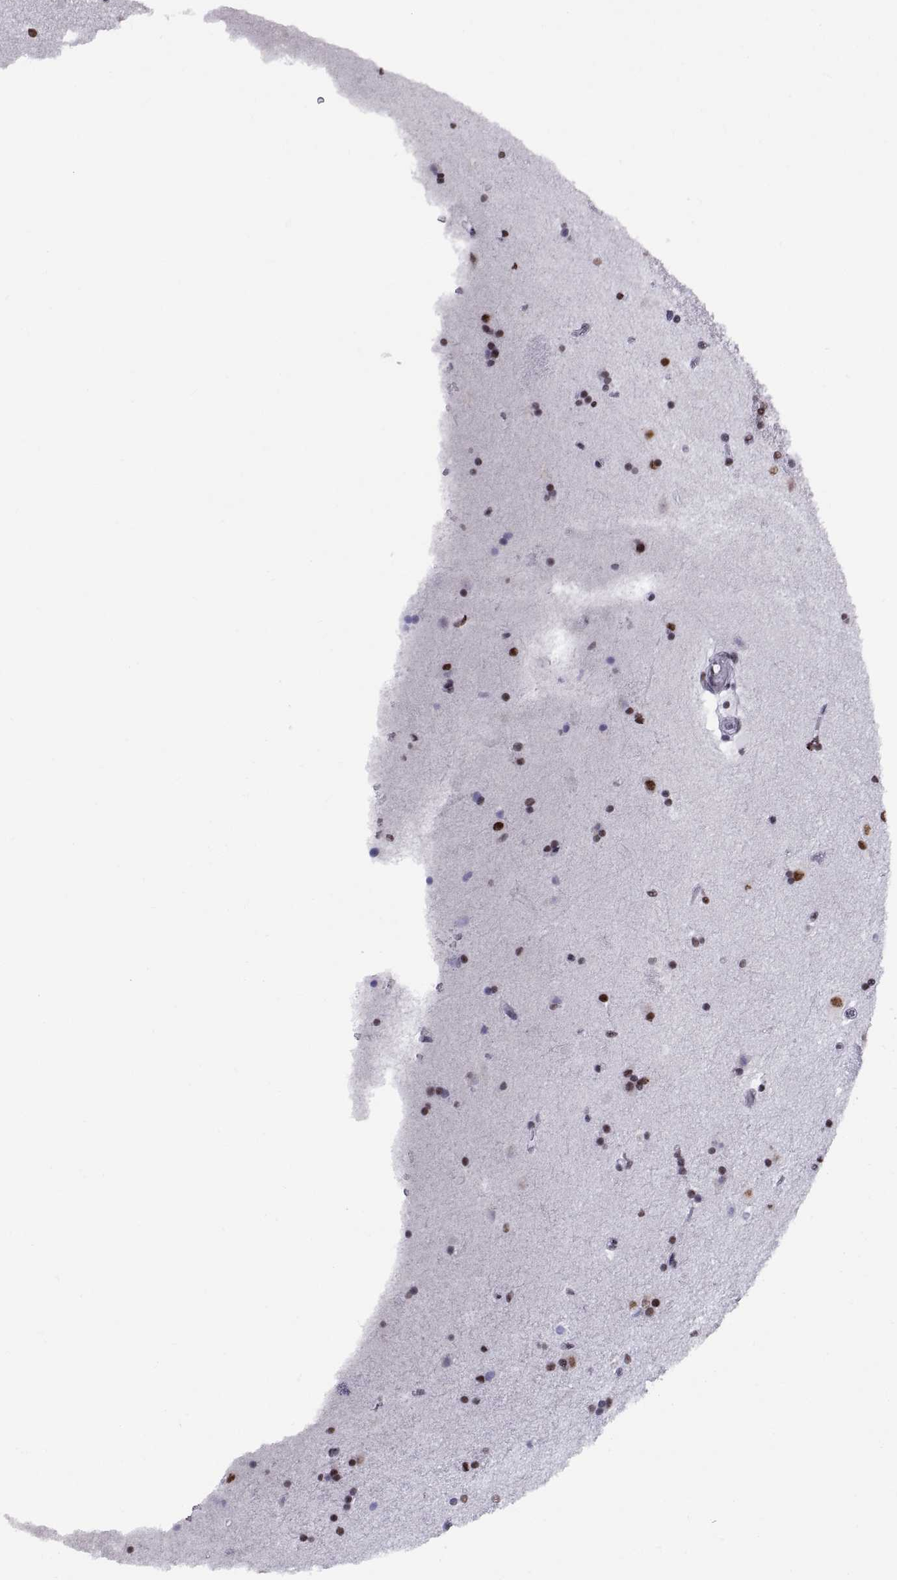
{"staining": {"intensity": "strong", "quantity": "<25%", "location": "nuclear"}, "tissue": "caudate", "cell_type": "Glial cells", "image_type": "normal", "snomed": [{"axis": "morphology", "description": "Normal tissue, NOS"}, {"axis": "topography", "description": "Lateral ventricle wall"}], "caption": "Immunohistochemistry (IHC) image of unremarkable caudate stained for a protein (brown), which exhibits medium levels of strong nuclear expression in about <25% of glial cells.", "gene": "NEUROD6", "patient": {"sex": "male", "age": 51}}